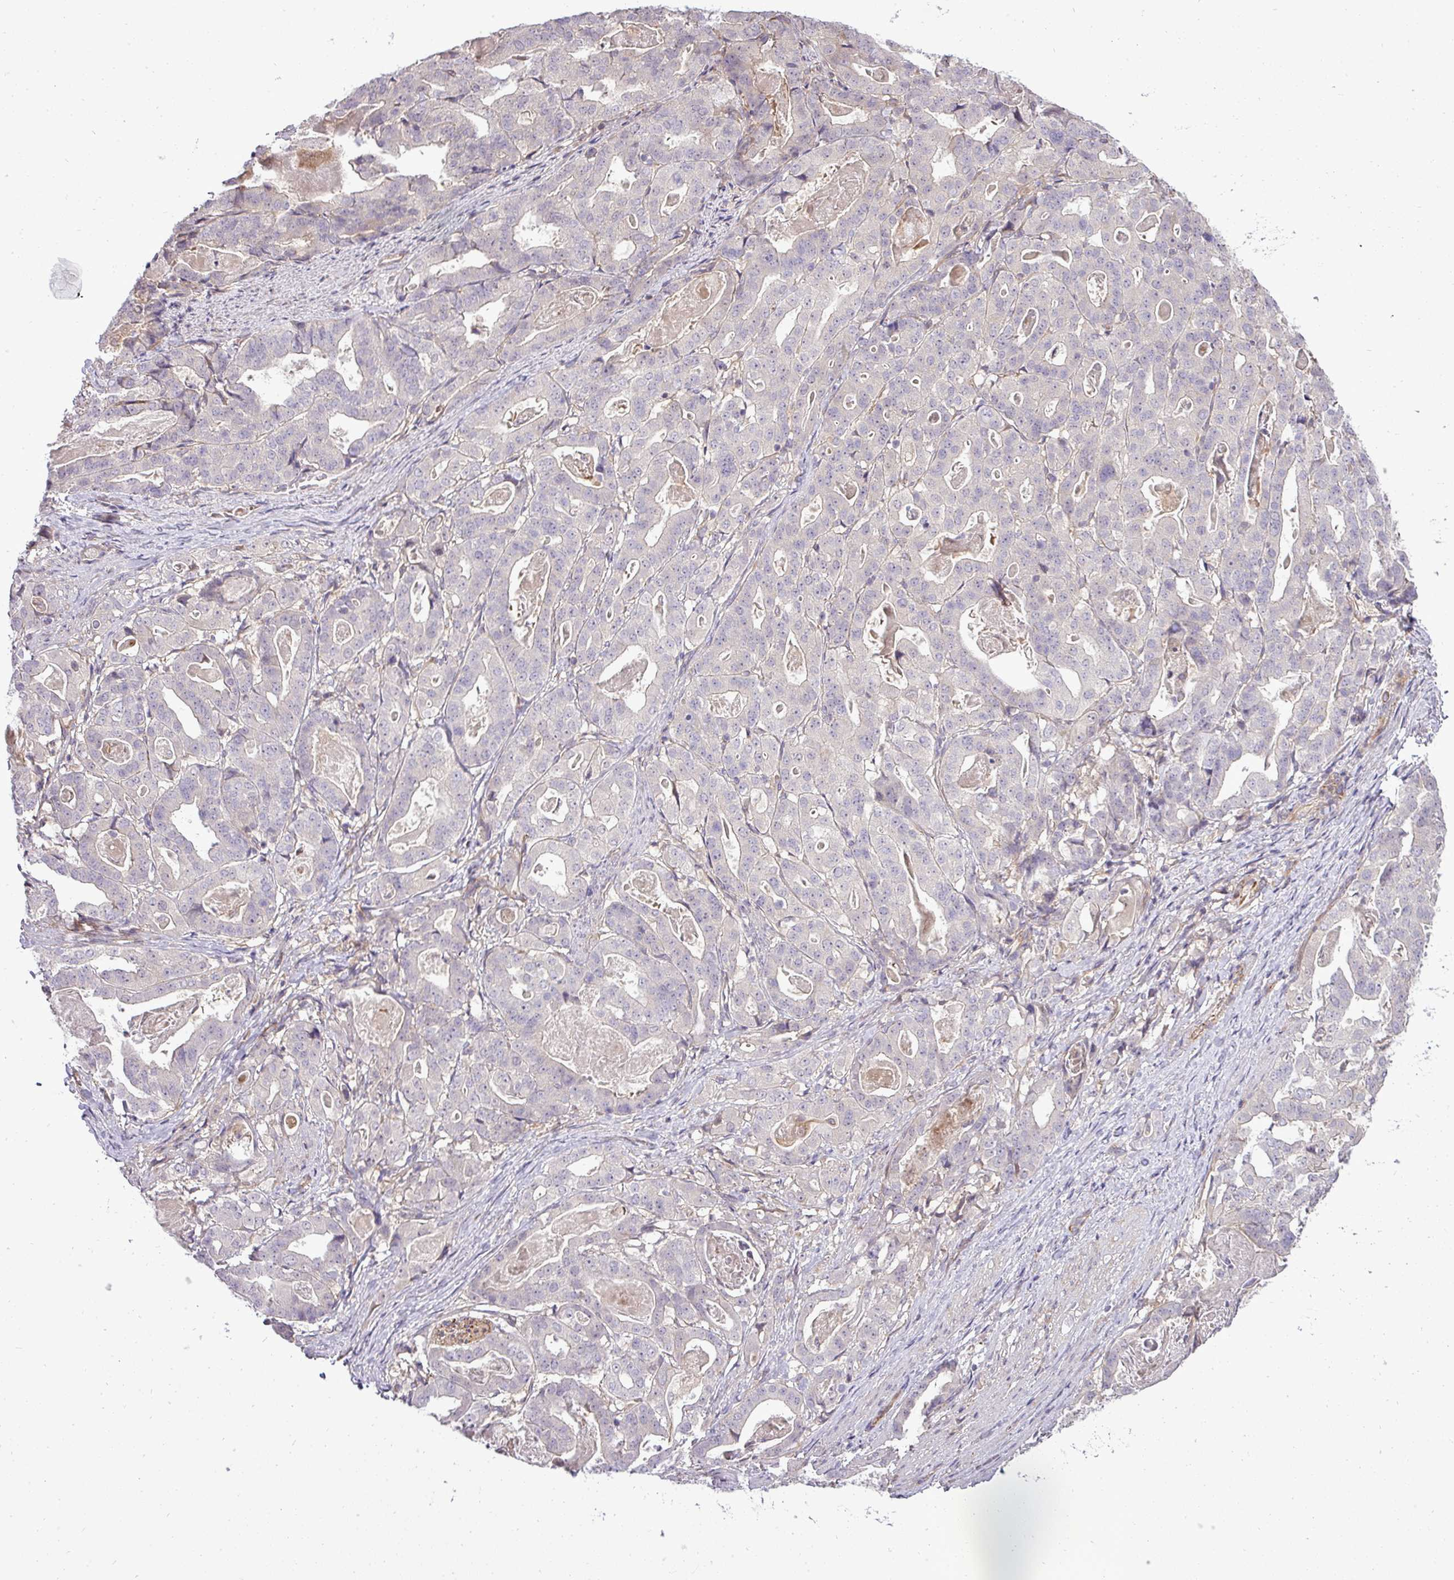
{"staining": {"intensity": "negative", "quantity": "none", "location": "none"}, "tissue": "stomach cancer", "cell_type": "Tumor cells", "image_type": "cancer", "snomed": [{"axis": "morphology", "description": "Adenocarcinoma, NOS"}, {"axis": "topography", "description": "Stomach"}], "caption": "Immunohistochemistry micrograph of stomach cancer stained for a protein (brown), which reveals no staining in tumor cells.", "gene": "PDRG1", "patient": {"sex": "male", "age": 48}}